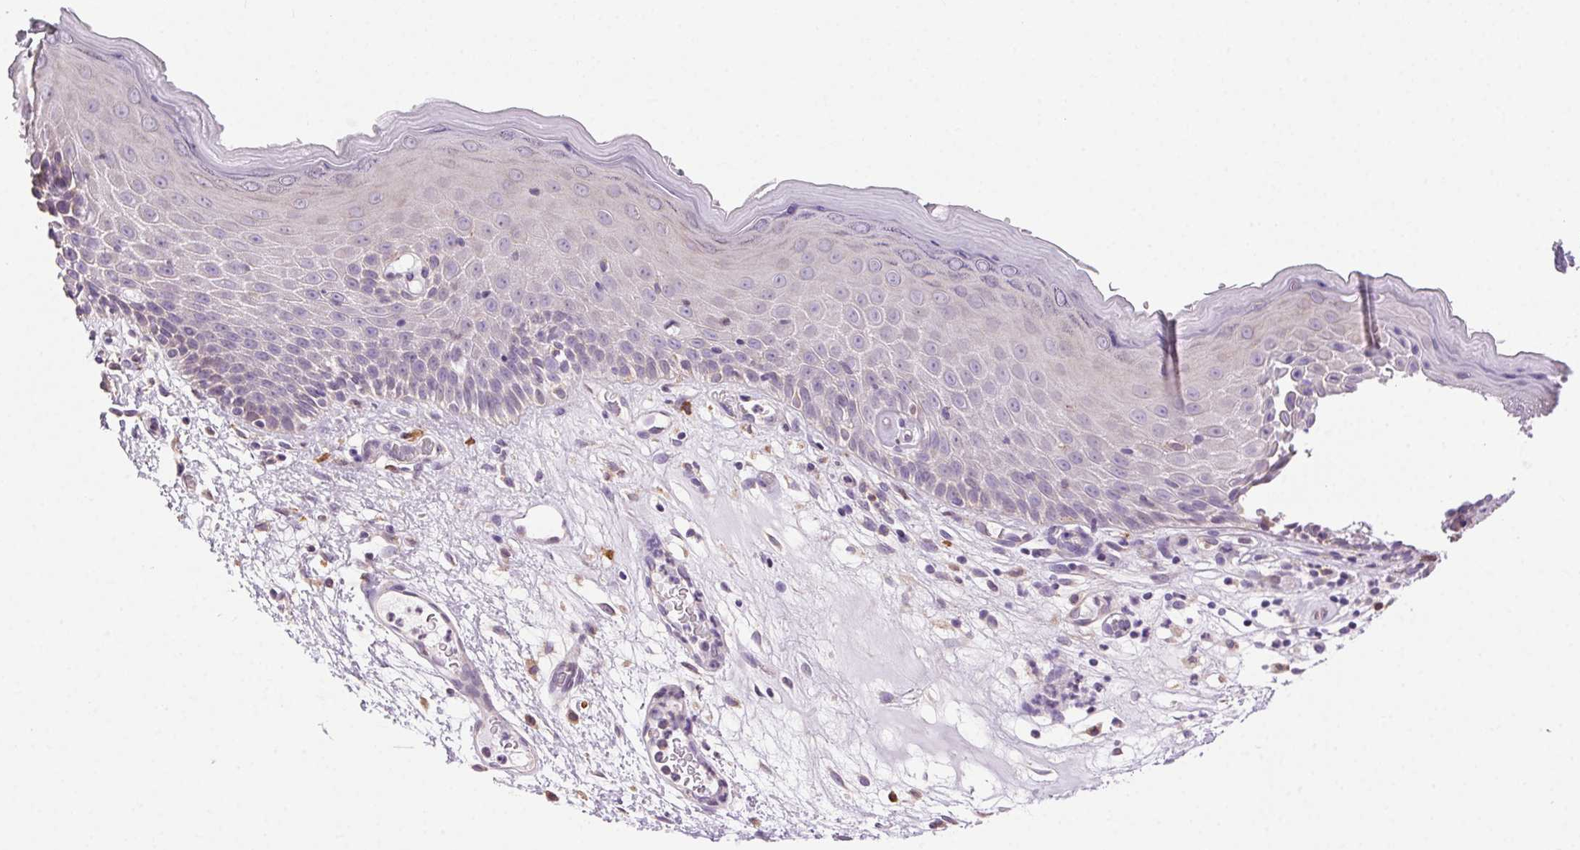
{"staining": {"intensity": "negative", "quantity": "none", "location": "none"}, "tissue": "skin", "cell_type": "Epidermal cells", "image_type": "normal", "snomed": [{"axis": "morphology", "description": "Normal tissue, NOS"}, {"axis": "topography", "description": "Vulva"}], "caption": "Immunohistochemical staining of unremarkable skin exhibits no significant staining in epidermal cells. (DAB (3,3'-diaminobenzidine) immunohistochemistry (IHC) with hematoxylin counter stain).", "gene": "SNX31", "patient": {"sex": "female", "age": 68}}